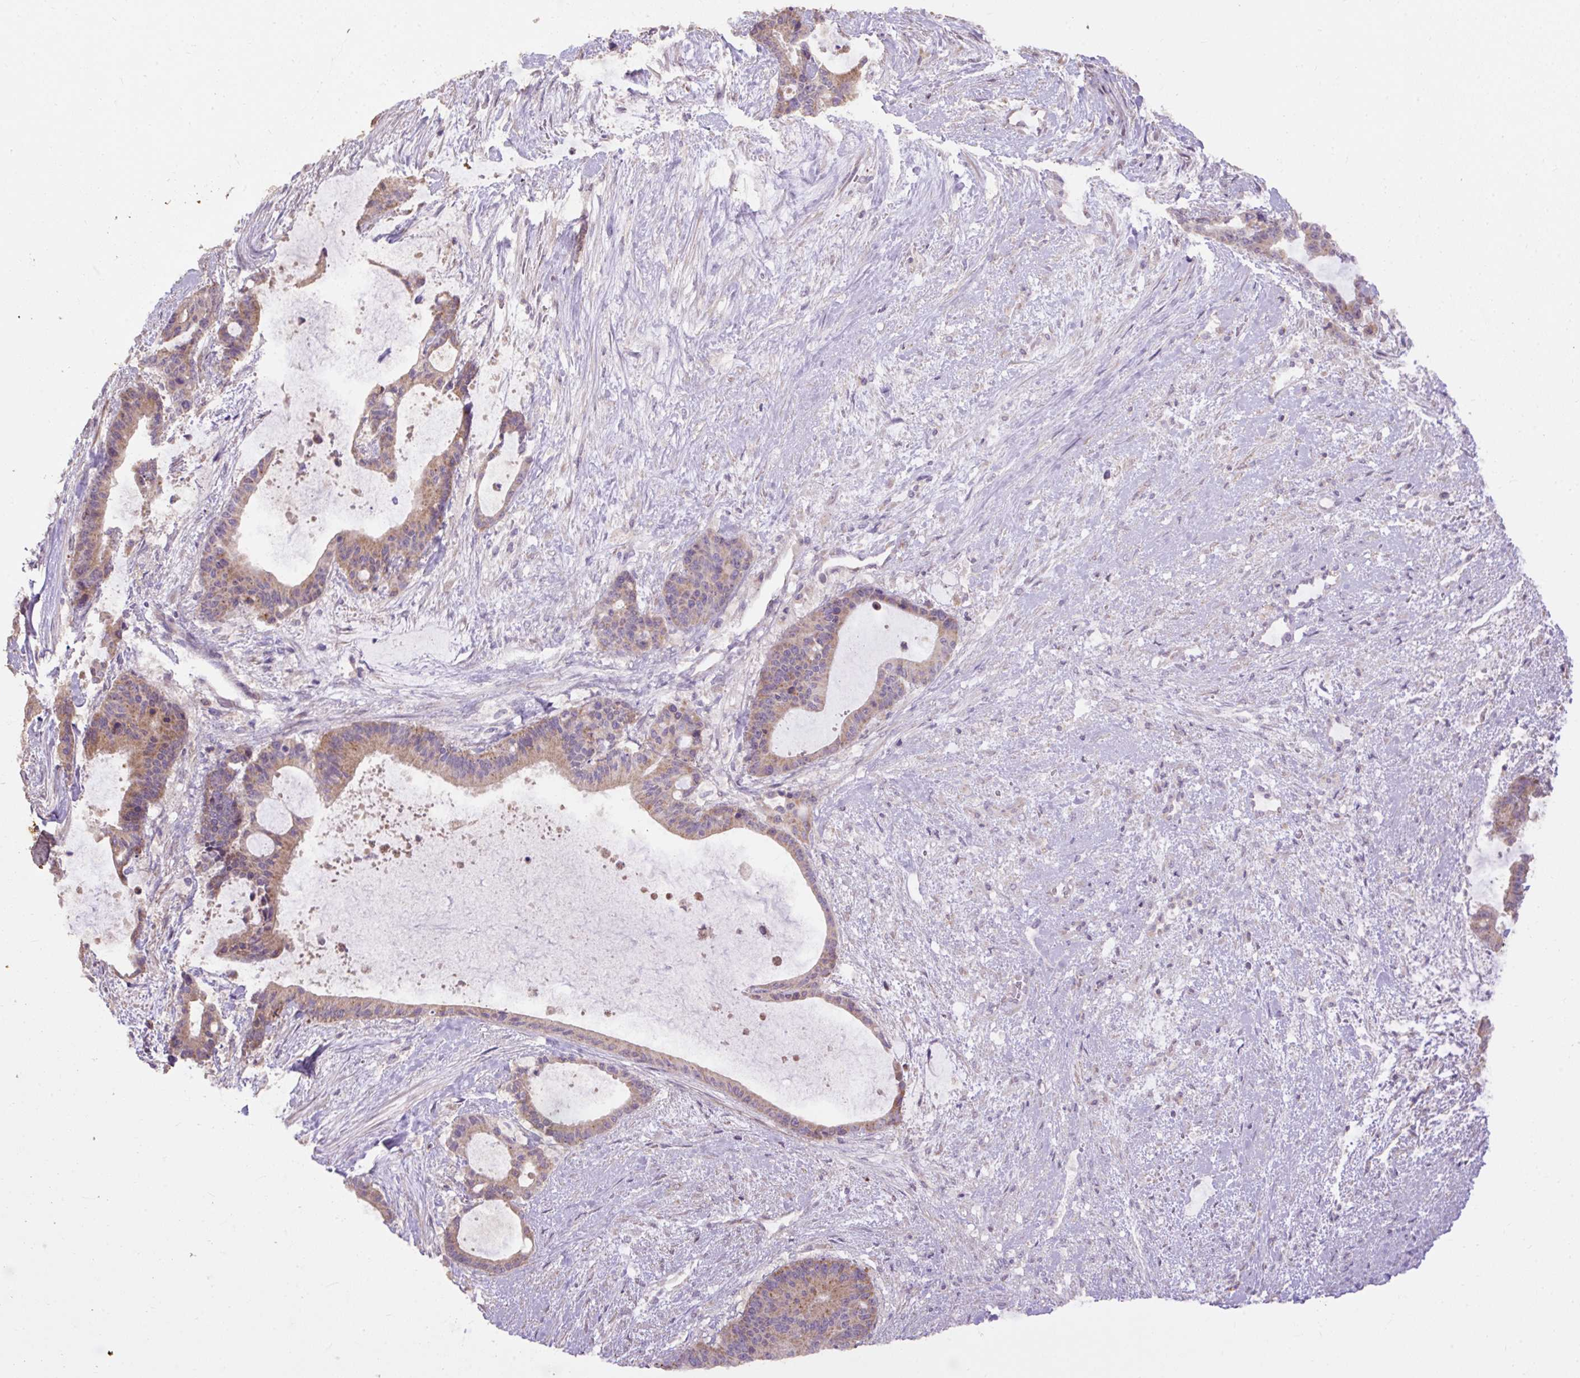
{"staining": {"intensity": "moderate", "quantity": ">75%", "location": "cytoplasmic/membranous"}, "tissue": "liver cancer", "cell_type": "Tumor cells", "image_type": "cancer", "snomed": [{"axis": "morphology", "description": "Normal tissue, NOS"}, {"axis": "morphology", "description": "Cholangiocarcinoma"}, {"axis": "topography", "description": "Liver"}, {"axis": "topography", "description": "Peripheral nerve tissue"}], "caption": "IHC (DAB) staining of liver cancer shows moderate cytoplasmic/membranous protein staining in approximately >75% of tumor cells.", "gene": "ABR", "patient": {"sex": "female", "age": 73}}